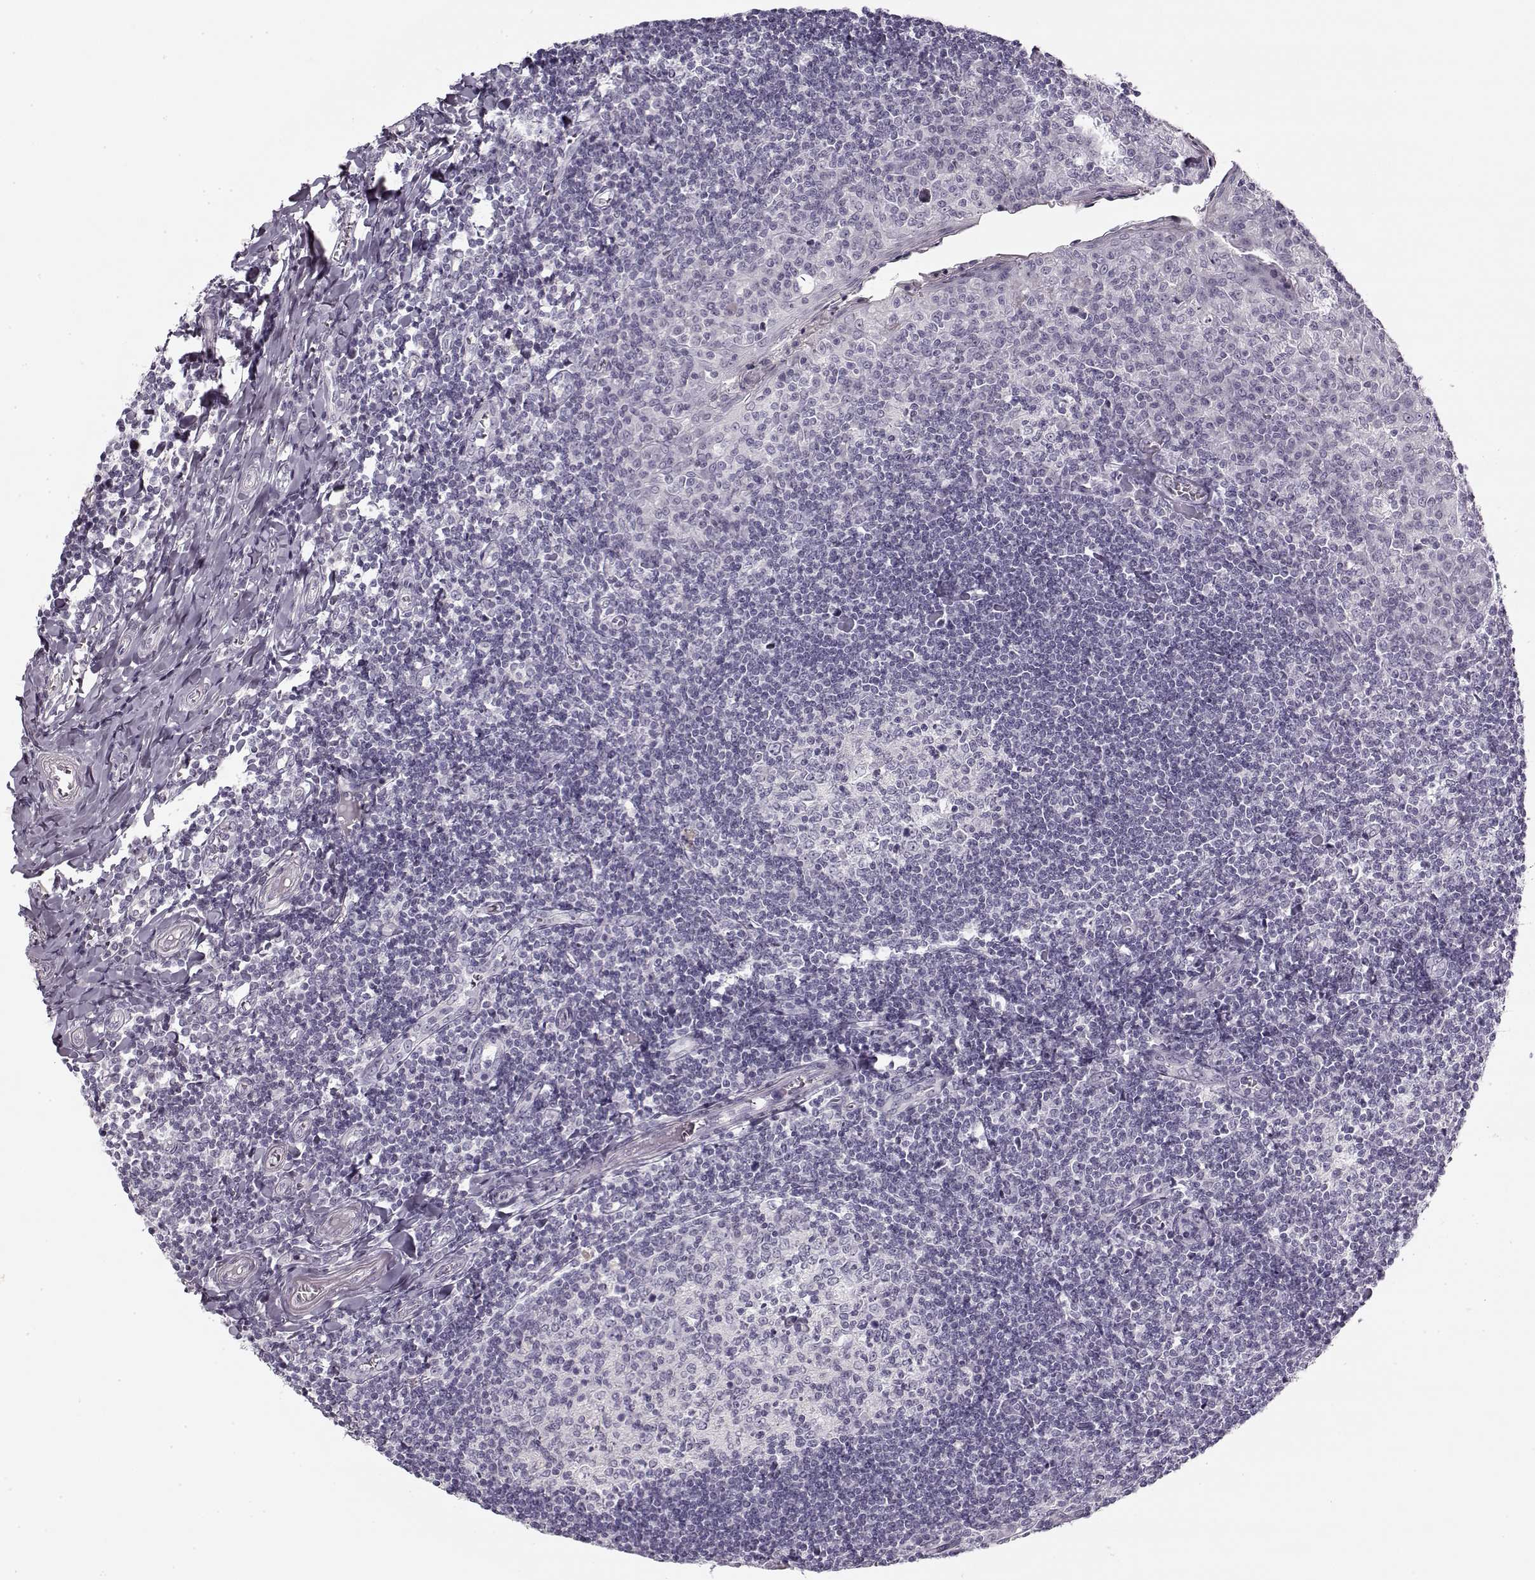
{"staining": {"intensity": "negative", "quantity": "none", "location": "none"}, "tissue": "tonsil", "cell_type": "Germinal center cells", "image_type": "normal", "snomed": [{"axis": "morphology", "description": "Normal tissue, NOS"}, {"axis": "topography", "description": "Tonsil"}], "caption": "Micrograph shows no protein staining in germinal center cells of unremarkable tonsil.", "gene": "PNMT", "patient": {"sex": "female", "age": 12}}